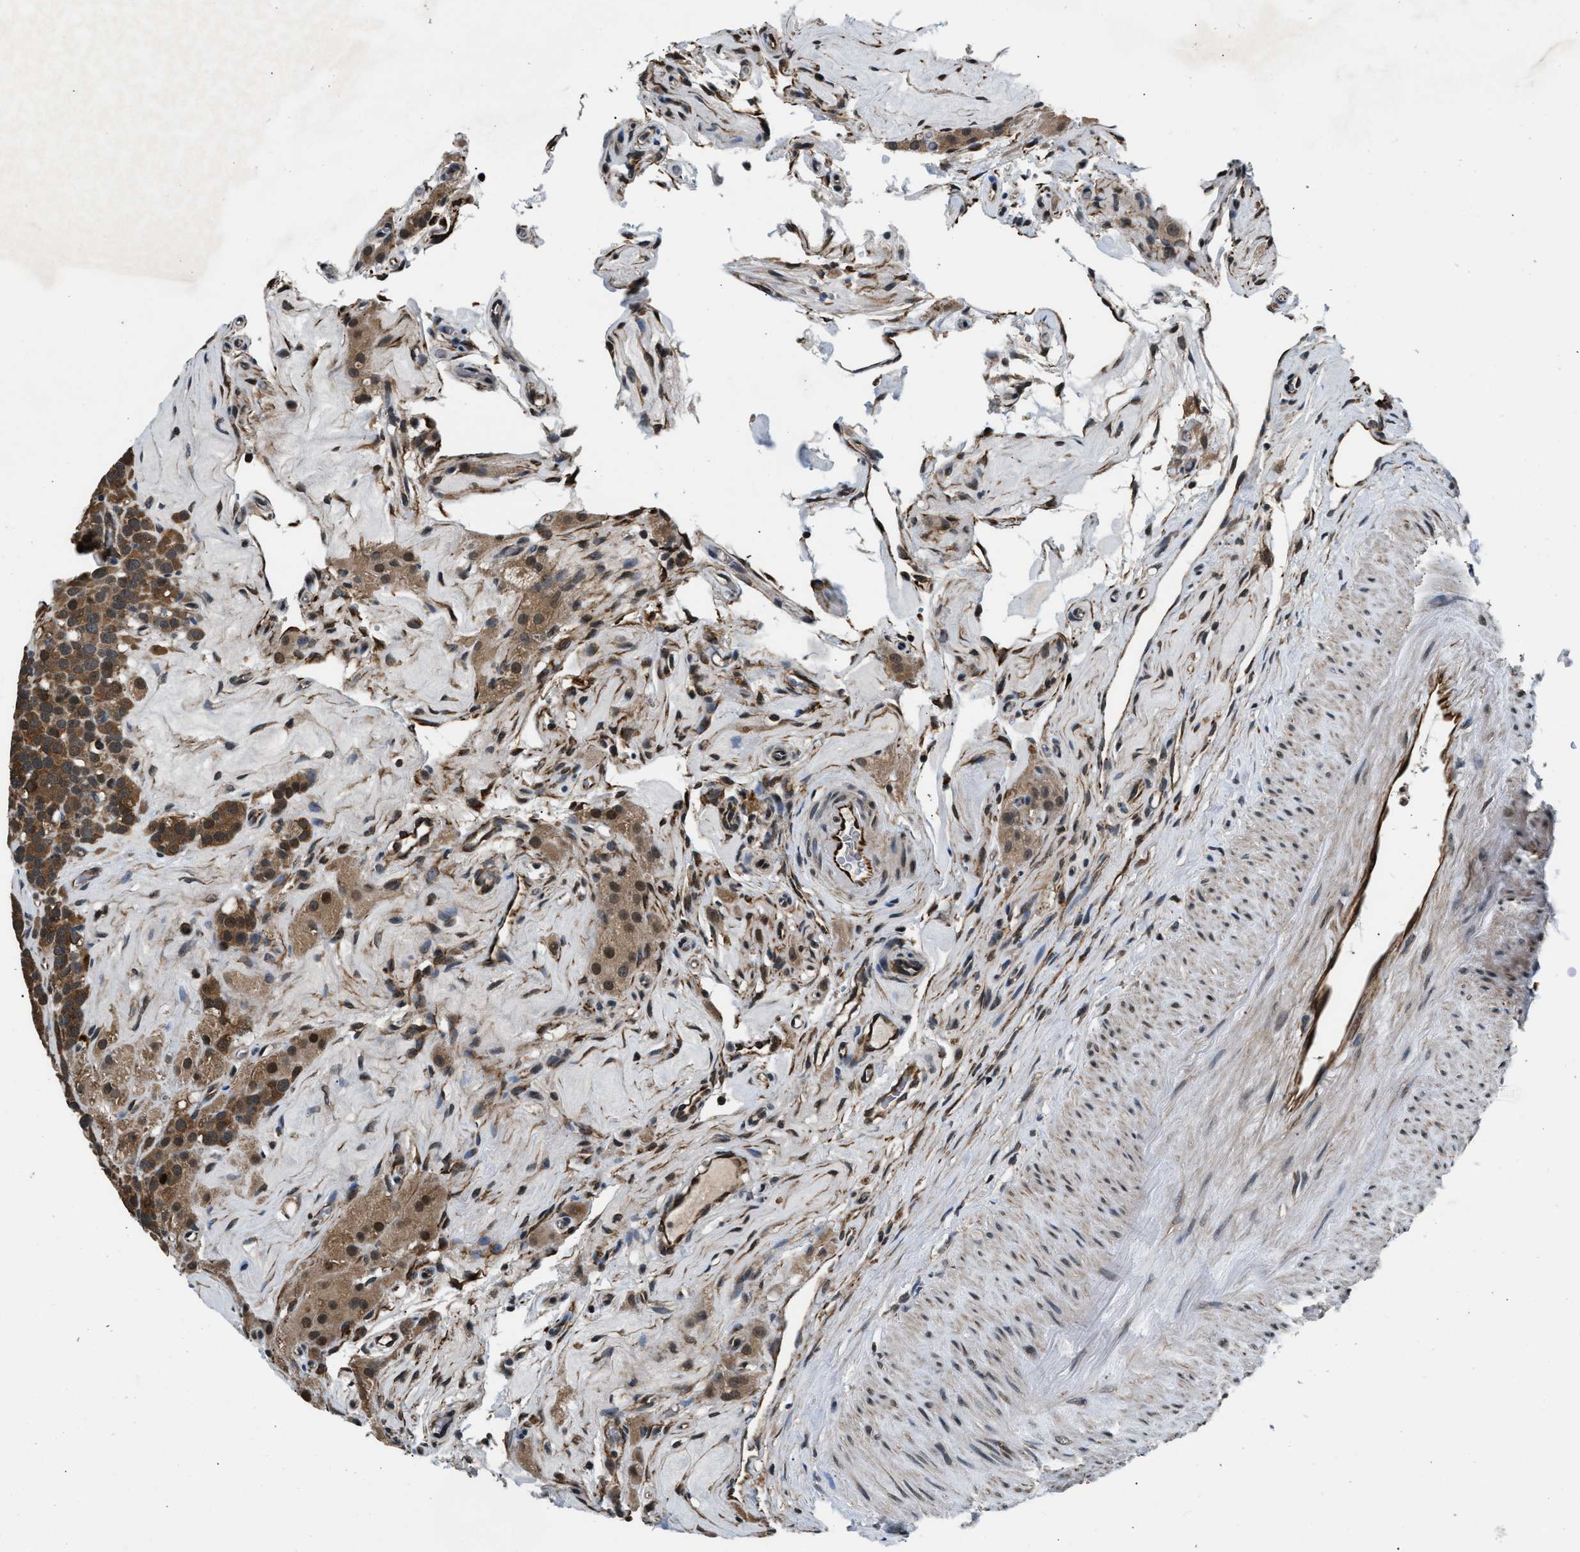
{"staining": {"intensity": "moderate", "quantity": ">75%", "location": "cytoplasmic/membranous"}, "tissue": "testis cancer", "cell_type": "Tumor cells", "image_type": "cancer", "snomed": [{"axis": "morphology", "description": "Seminoma, NOS"}, {"axis": "topography", "description": "Testis"}], "caption": "High-magnification brightfield microscopy of testis cancer stained with DAB (brown) and counterstained with hematoxylin (blue). tumor cells exhibit moderate cytoplasmic/membranous staining is present in approximately>75% of cells.", "gene": "RBM33", "patient": {"sex": "male", "age": 71}}